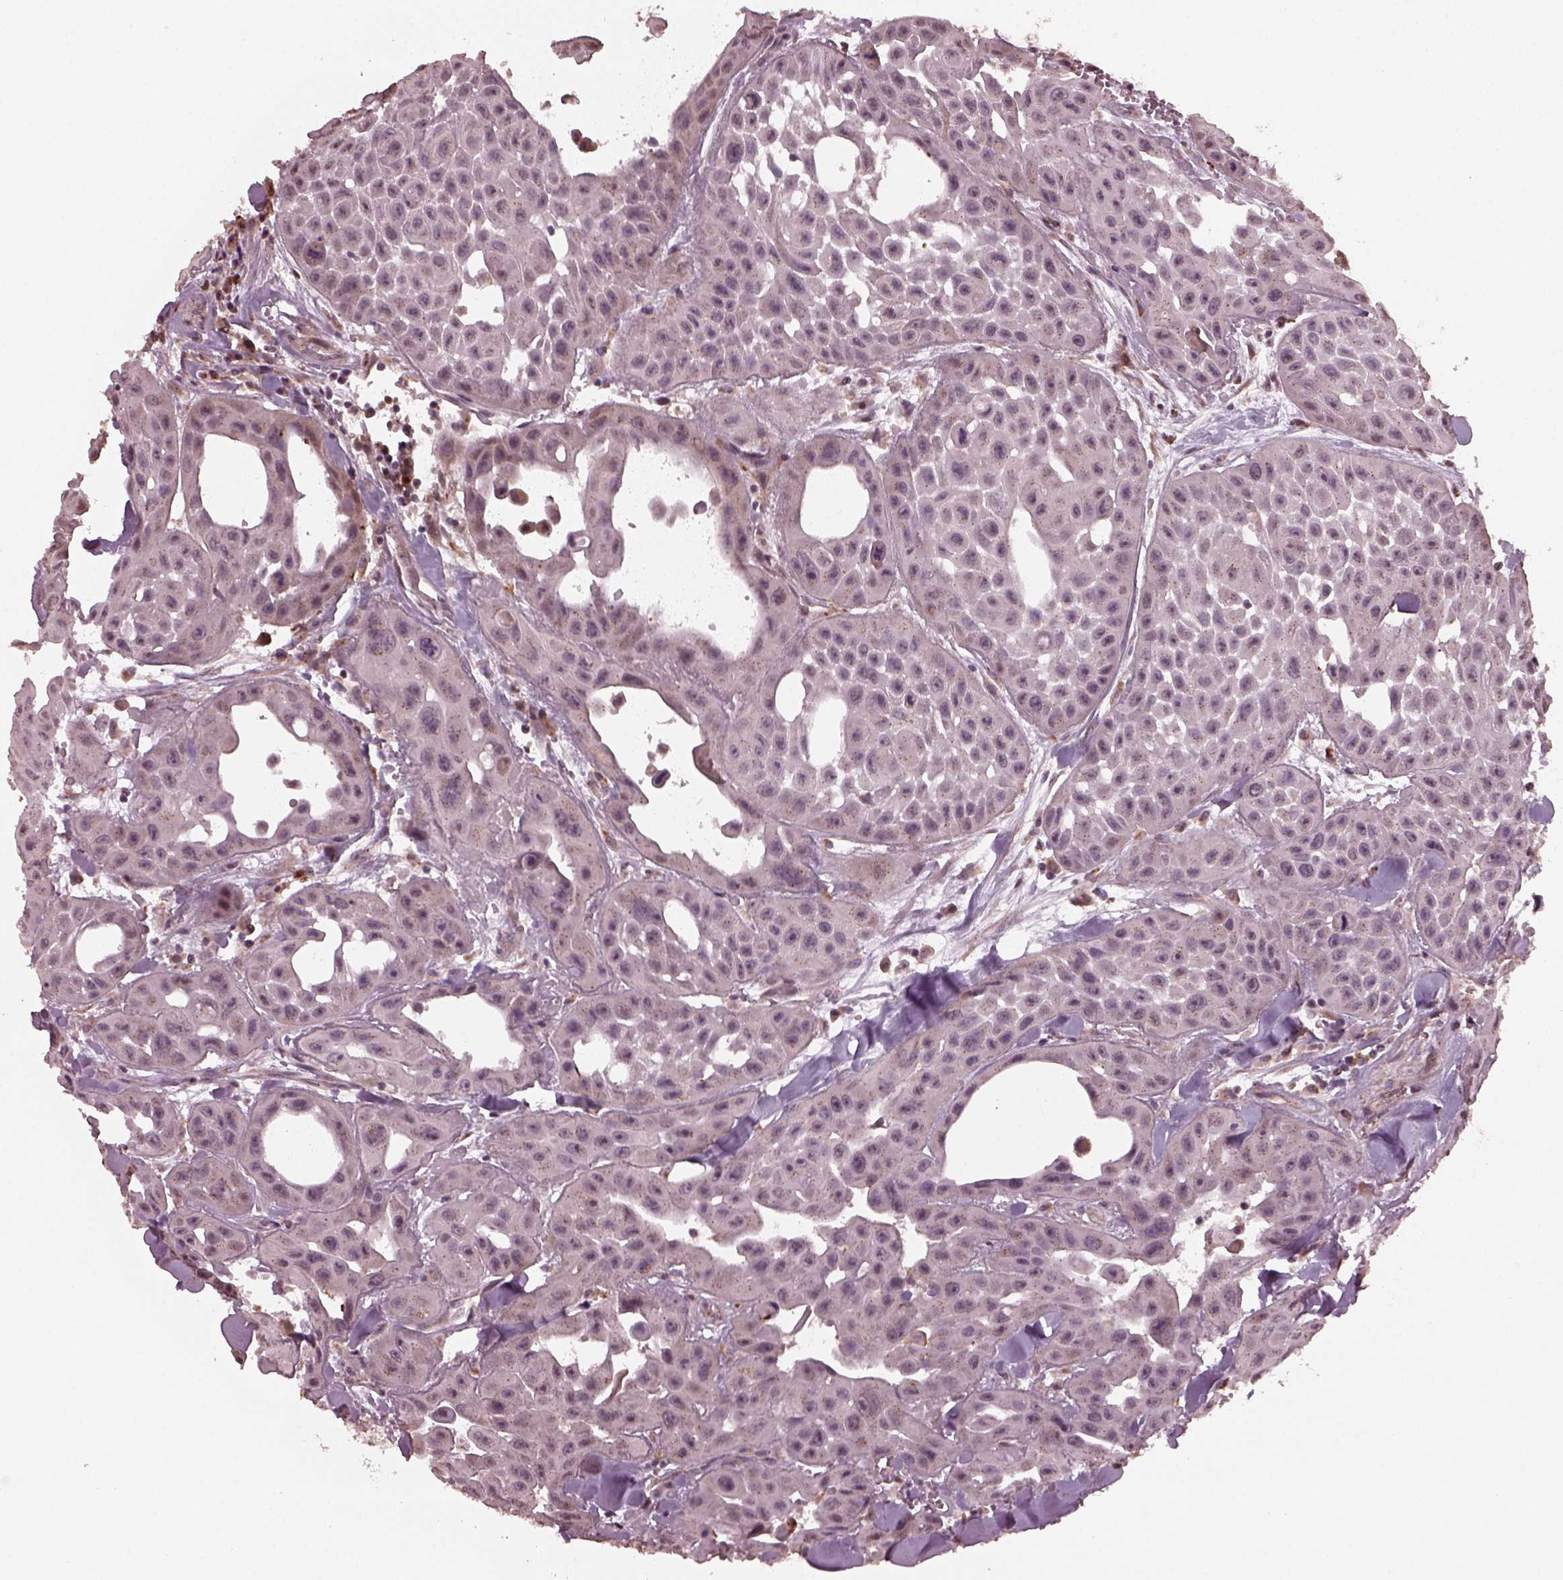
{"staining": {"intensity": "negative", "quantity": "none", "location": "none"}, "tissue": "head and neck cancer", "cell_type": "Tumor cells", "image_type": "cancer", "snomed": [{"axis": "morphology", "description": "Adenocarcinoma, NOS"}, {"axis": "topography", "description": "Head-Neck"}], "caption": "DAB (3,3'-diaminobenzidine) immunohistochemical staining of human head and neck adenocarcinoma exhibits no significant expression in tumor cells. Brightfield microscopy of immunohistochemistry (IHC) stained with DAB (3,3'-diaminobenzidine) (brown) and hematoxylin (blue), captured at high magnification.", "gene": "RUFY3", "patient": {"sex": "male", "age": 73}}